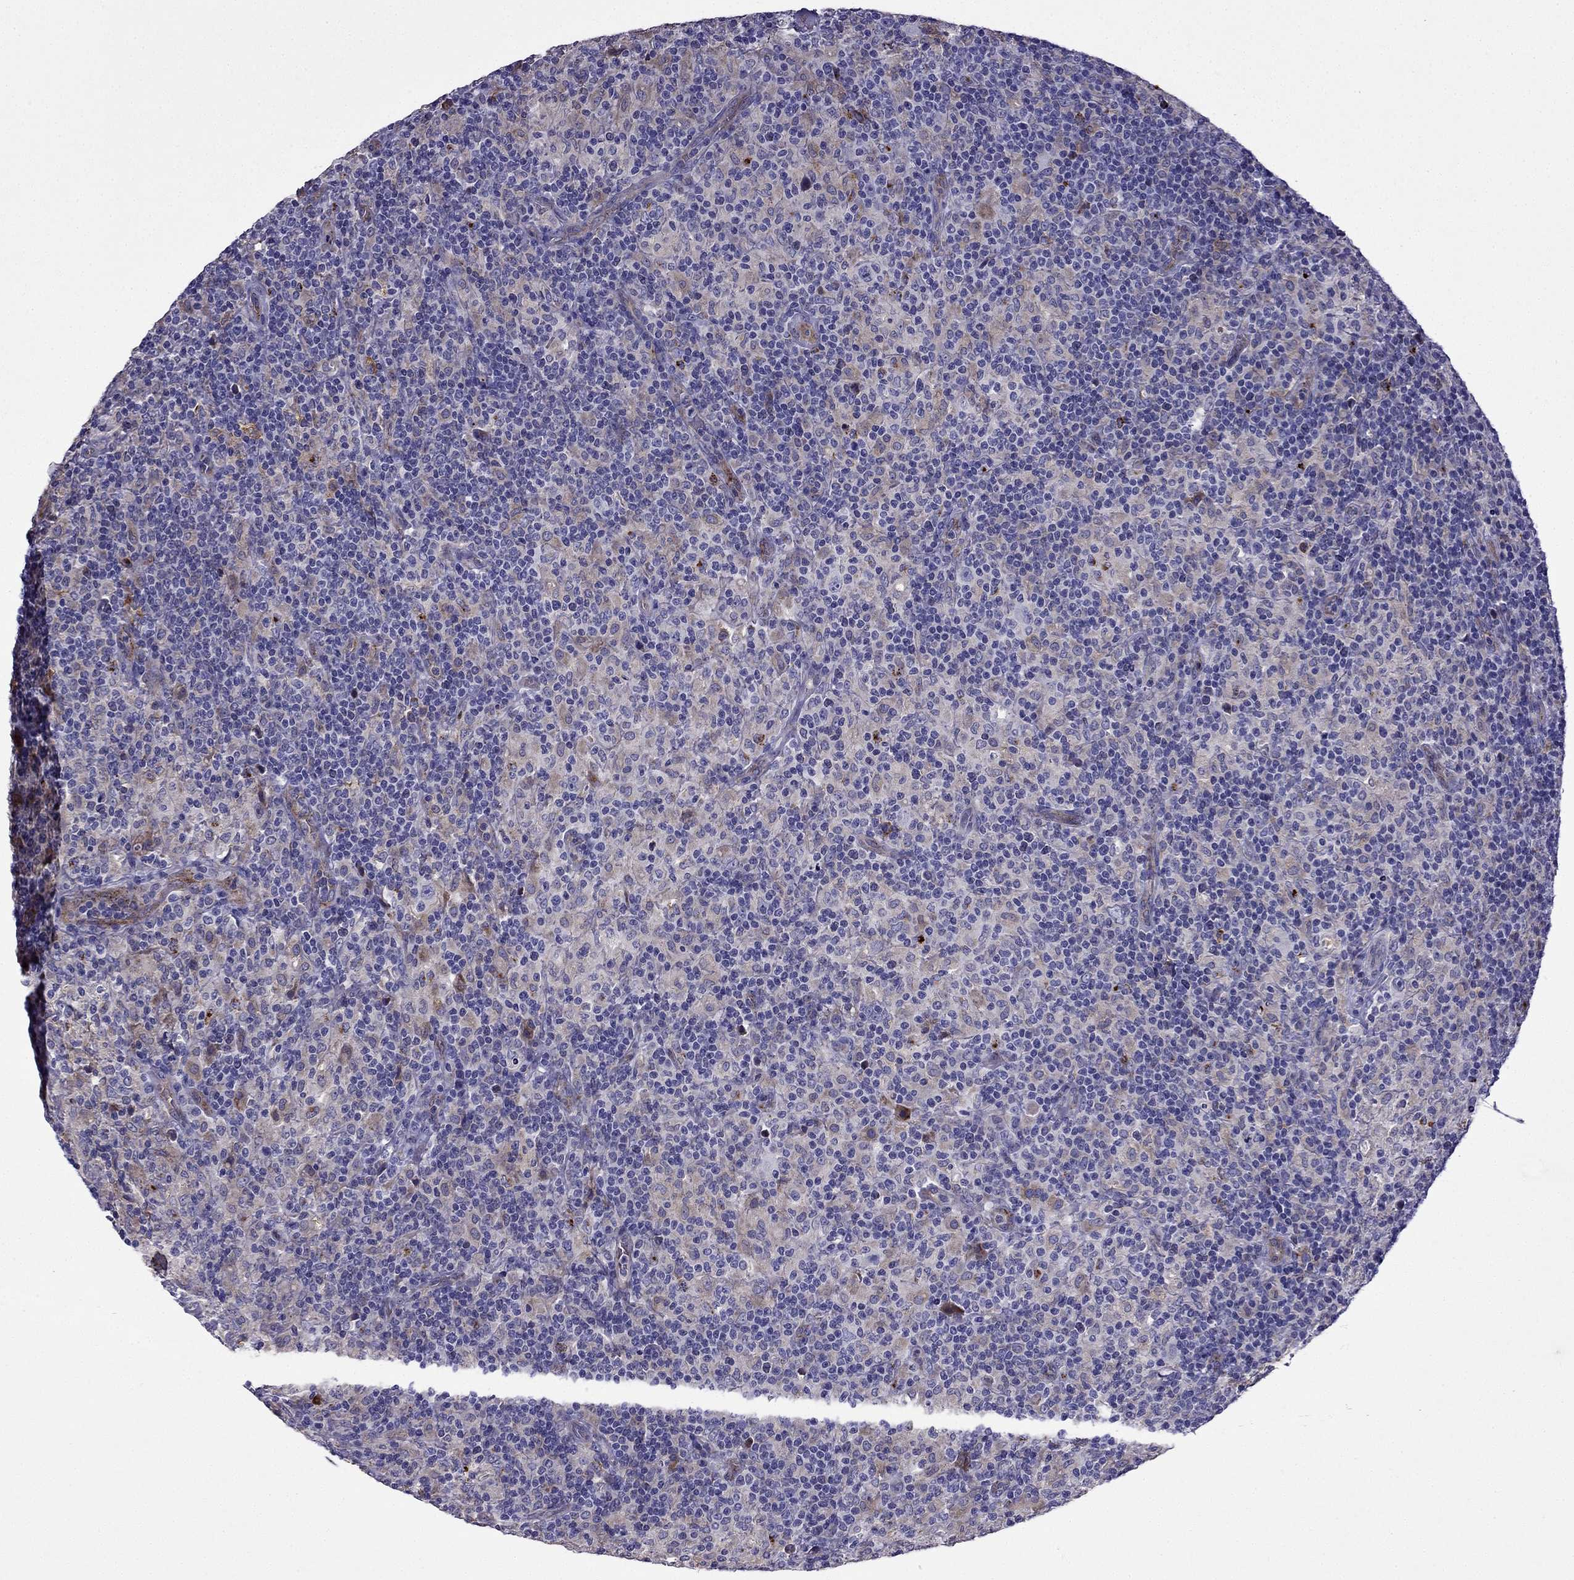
{"staining": {"intensity": "negative", "quantity": "none", "location": "none"}, "tissue": "lymphoma", "cell_type": "Tumor cells", "image_type": "cancer", "snomed": [{"axis": "morphology", "description": "Hodgkin's disease, NOS"}, {"axis": "topography", "description": "Lymph node"}], "caption": "IHC photomicrograph of neoplastic tissue: human lymphoma stained with DAB (3,3'-diaminobenzidine) exhibits no significant protein positivity in tumor cells.", "gene": "TSSK4", "patient": {"sex": "male", "age": 70}}